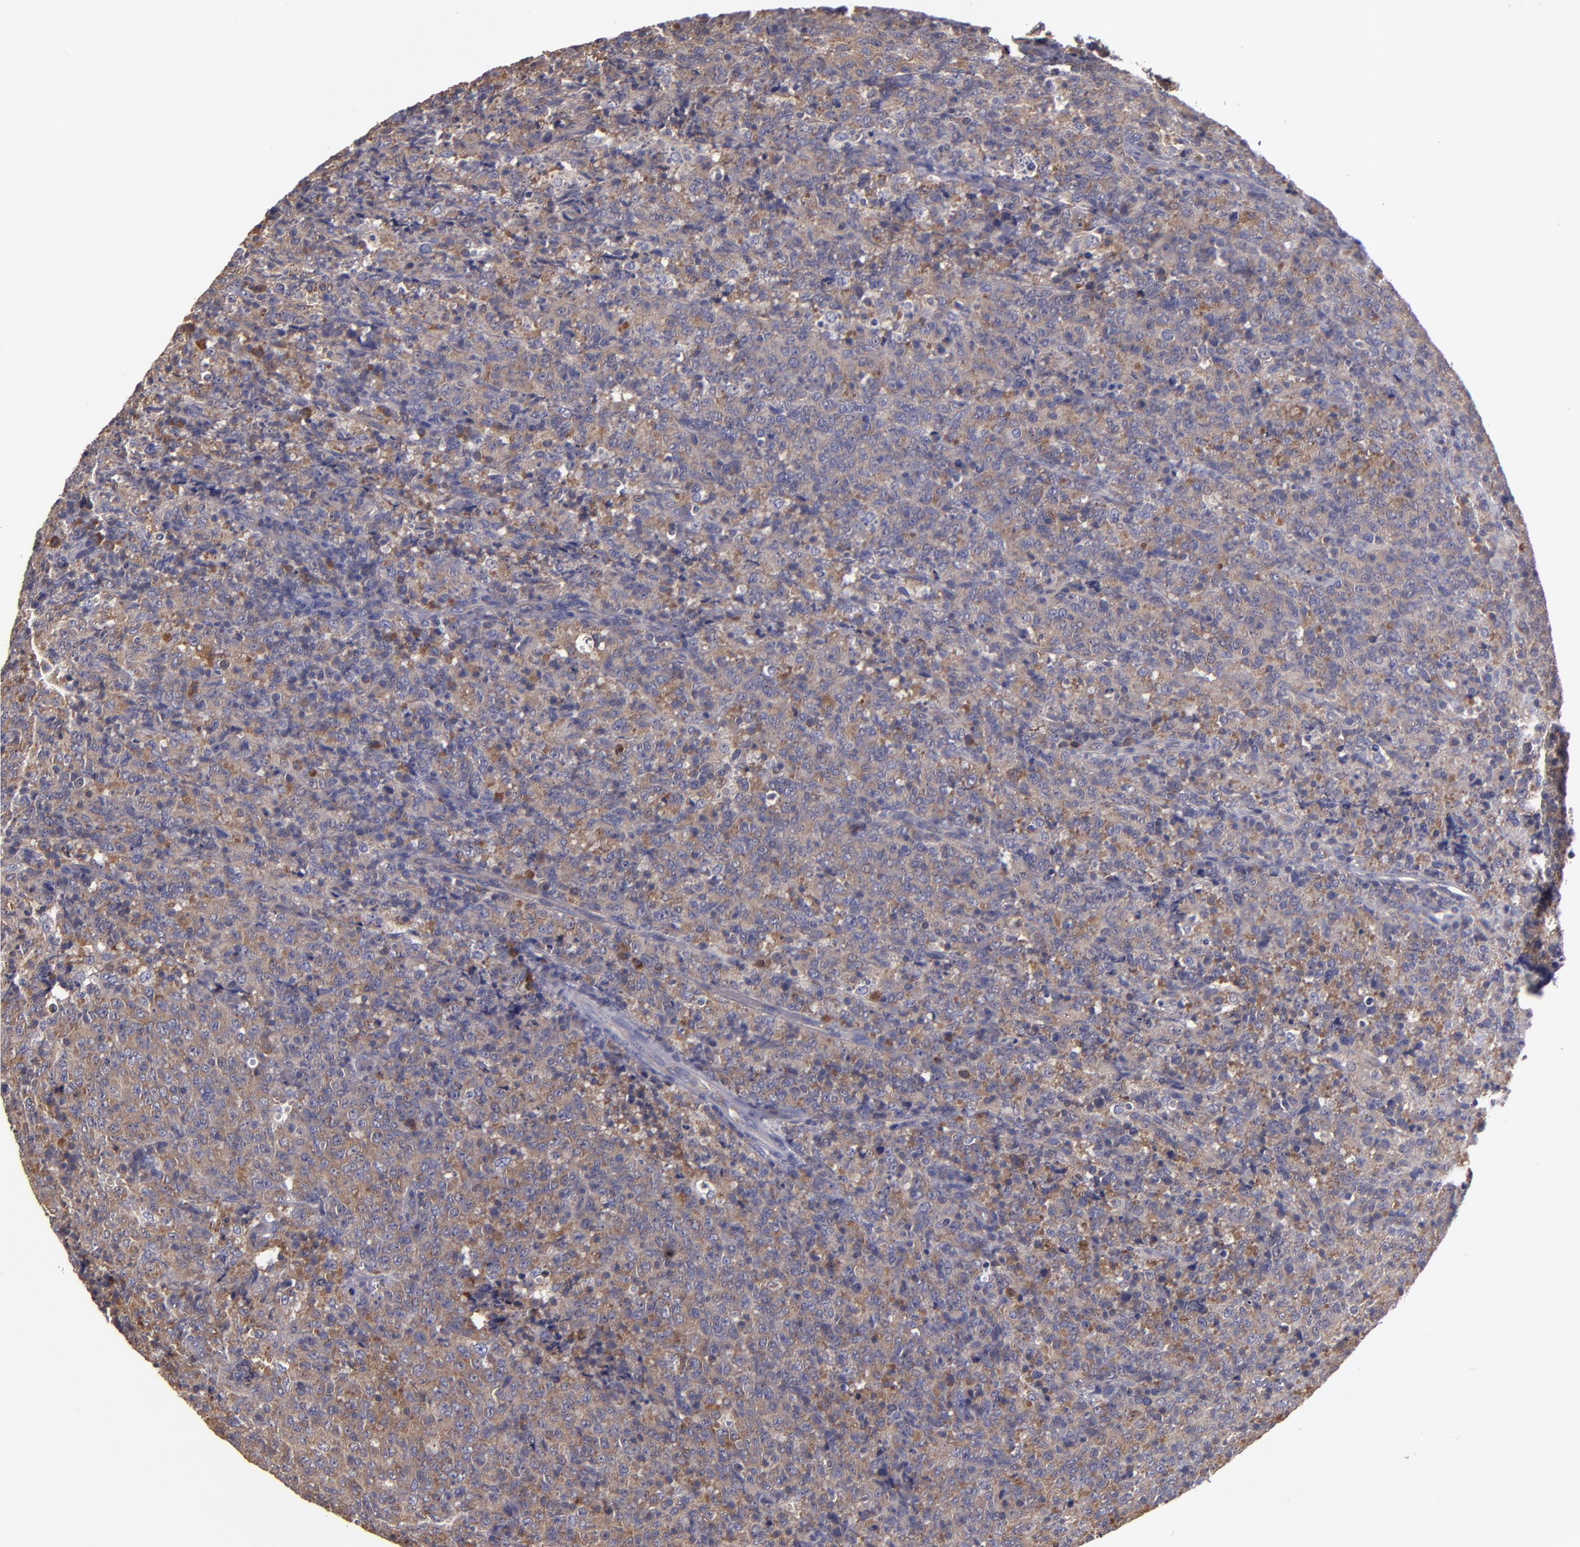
{"staining": {"intensity": "weak", "quantity": "25%-75%", "location": "cytoplasmic/membranous"}, "tissue": "lymphoma", "cell_type": "Tumor cells", "image_type": "cancer", "snomed": [{"axis": "morphology", "description": "Malignant lymphoma, non-Hodgkin's type, High grade"}, {"axis": "topography", "description": "Tonsil"}], "caption": "Immunohistochemistry (DAB (3,3'-diaminobenzidine)) staining of human lymphoma reveals weak cytoplasmic/membranous protein expression in about 25%-75% of tumor cells.", "gene": "CARS1", "patient": {"sex": "female", "age": 36}}